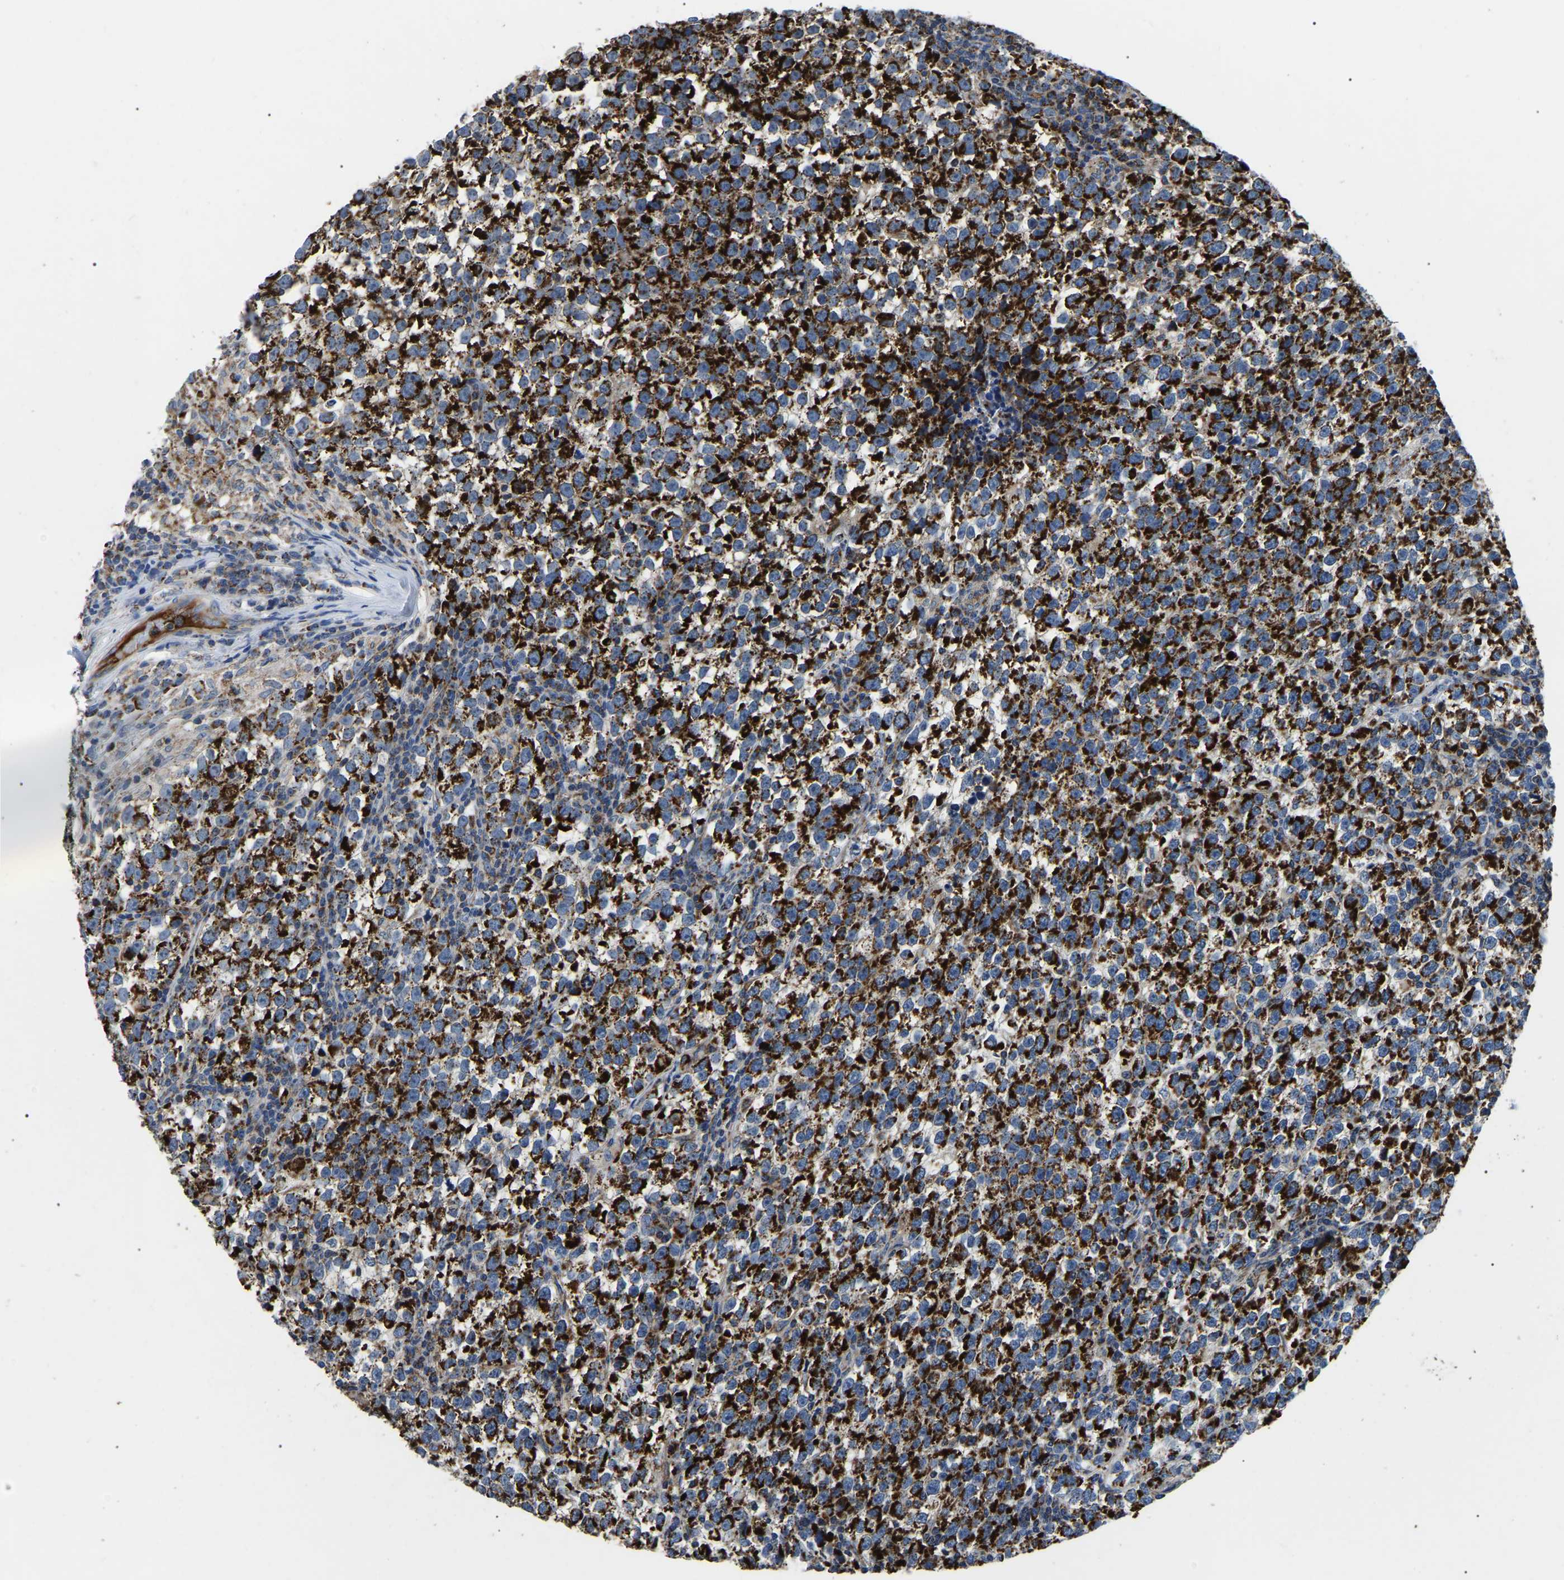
{"staining": {"intensity": "strong", "quantity": ">75%", "location": "cytoplasmic/membranous"}, "tissue": "testis cancer", "cell_type": "Tumor cells", "image_type": "cancer", "snomed": [{"axis": "morphology", "description": "Normal tissue, NOS"}, {"axis": "morphology", "description": "Seminoma, NOS"}, {"axis": "topography", "description": "Testis"}], "caption": "Immunohistochemical staining of human testis seminoma reveals strong cytoplasmic/membranous protein expression in about >75% of tumor cells.", "gene": "PPM1E", "patient": {"sex": "male", "age": 43}}